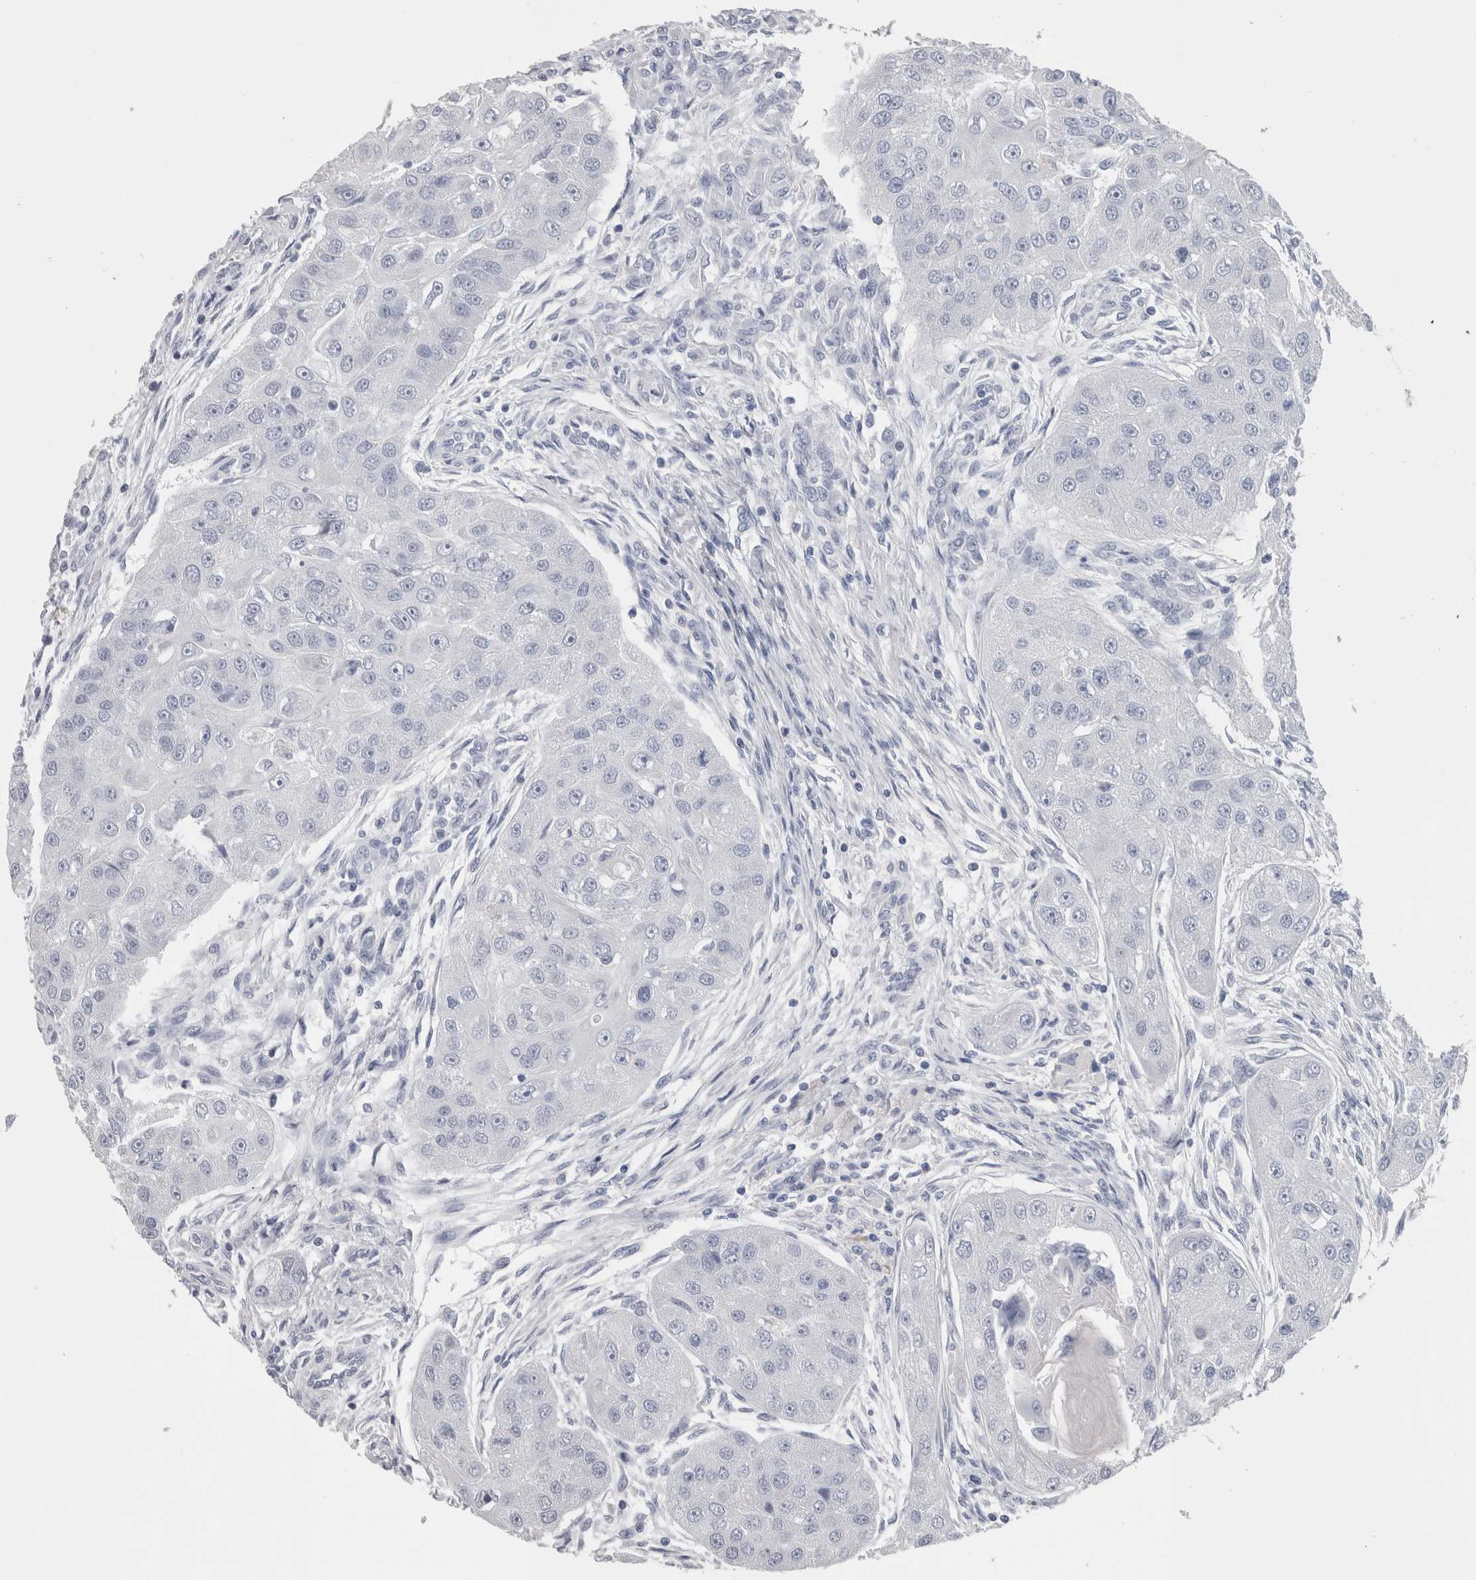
{"staining": {"intensity": "negative", "quantity": "none", "location": "none"}, "tissue": "head and neck cancer", "cell_type": "Tumor cells", "image_type": "cancer", "snomed": [{"axis": "morphology", "description": "Normal tissue, NOS"}, {"axis": "morphology", "description": "Squamous cell carcinoma, NOS"}, {"axis": "topography", "description": "Skeletal muscle"}, {"axis": "topography", "description": "Head-Neck"}], "caption": "This is an immunohistochemistry (IHC) histopathology image of head and neck squamous cell carcinoma. There is no expression in tumor cells.", "gene": "CA8", "patient": {"sex": "male", "age": 51}}